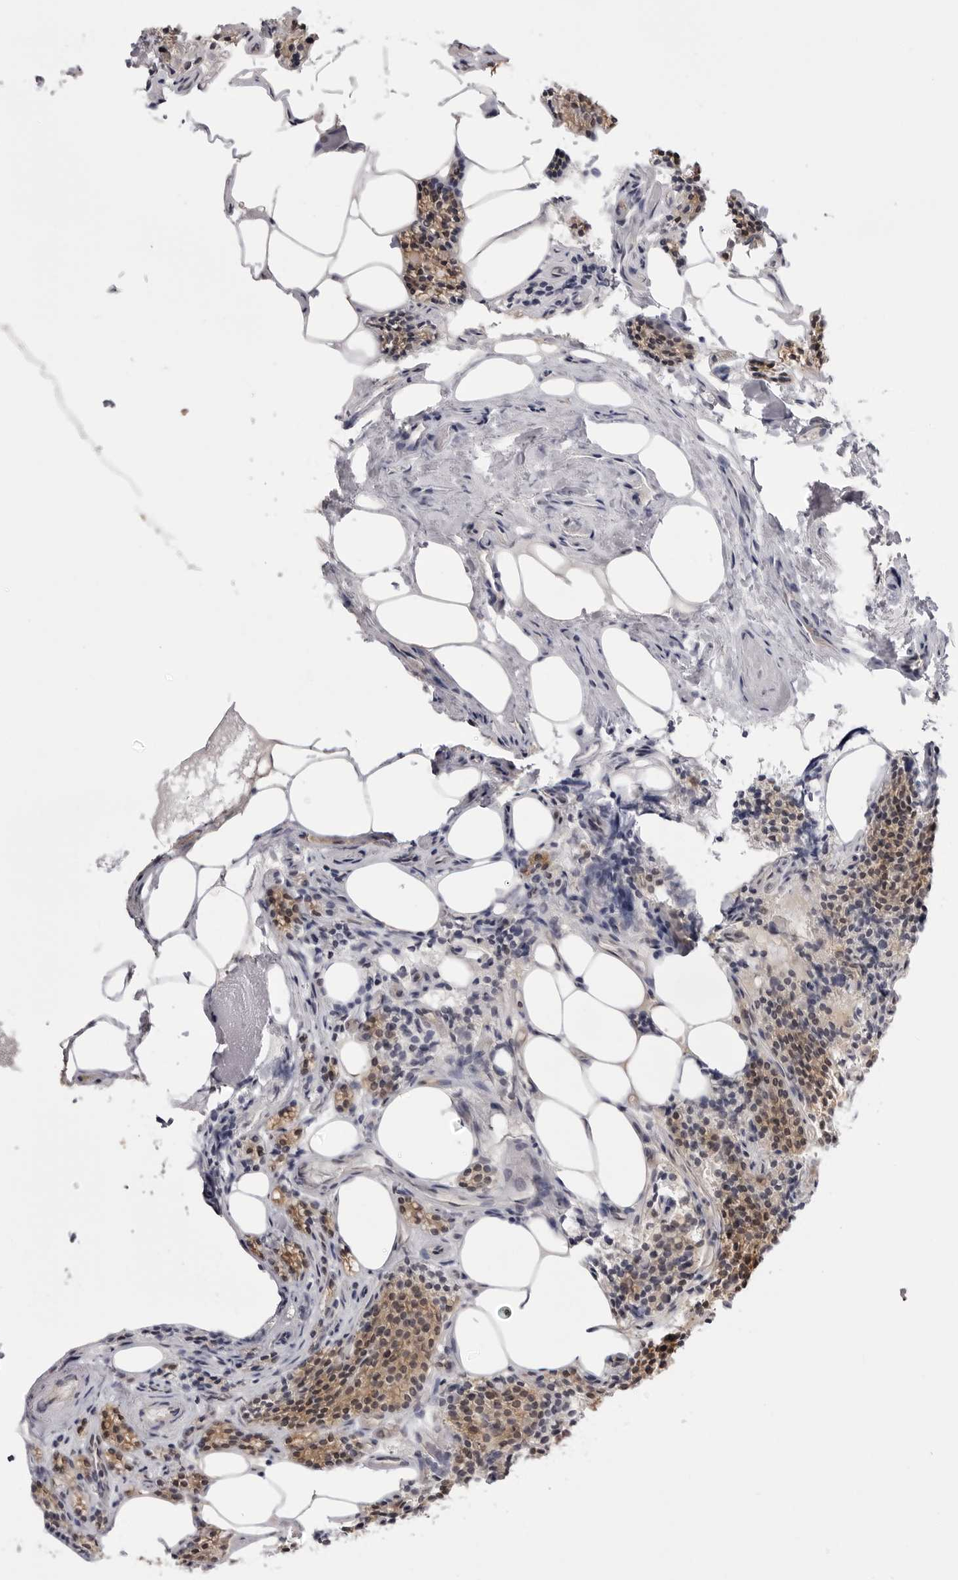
{"staining": {"intensity": "moderate", "quantity": "<25%", "location": "cytoplasmic/membranous"}, "tissue": "parathyroid gland", "cell_type": "Glandular cells", "image_type": "normal", "snomed": [{"axis": "morphology", "description": "Normal tissue, NOS"}, {"axis": "topography", "description": "Parathyroid gland"}], "caption": "Immunohistochemistry of normal human parathyroid gland shows low levels of moderate cytoplasmic/membranous expression in about <25% of glandular cells. (brown staining indicates protein expression, while blue staining denotes nuclei).", "gene": "YWHAG", "patient": {"sex": "female", "age": 71}}